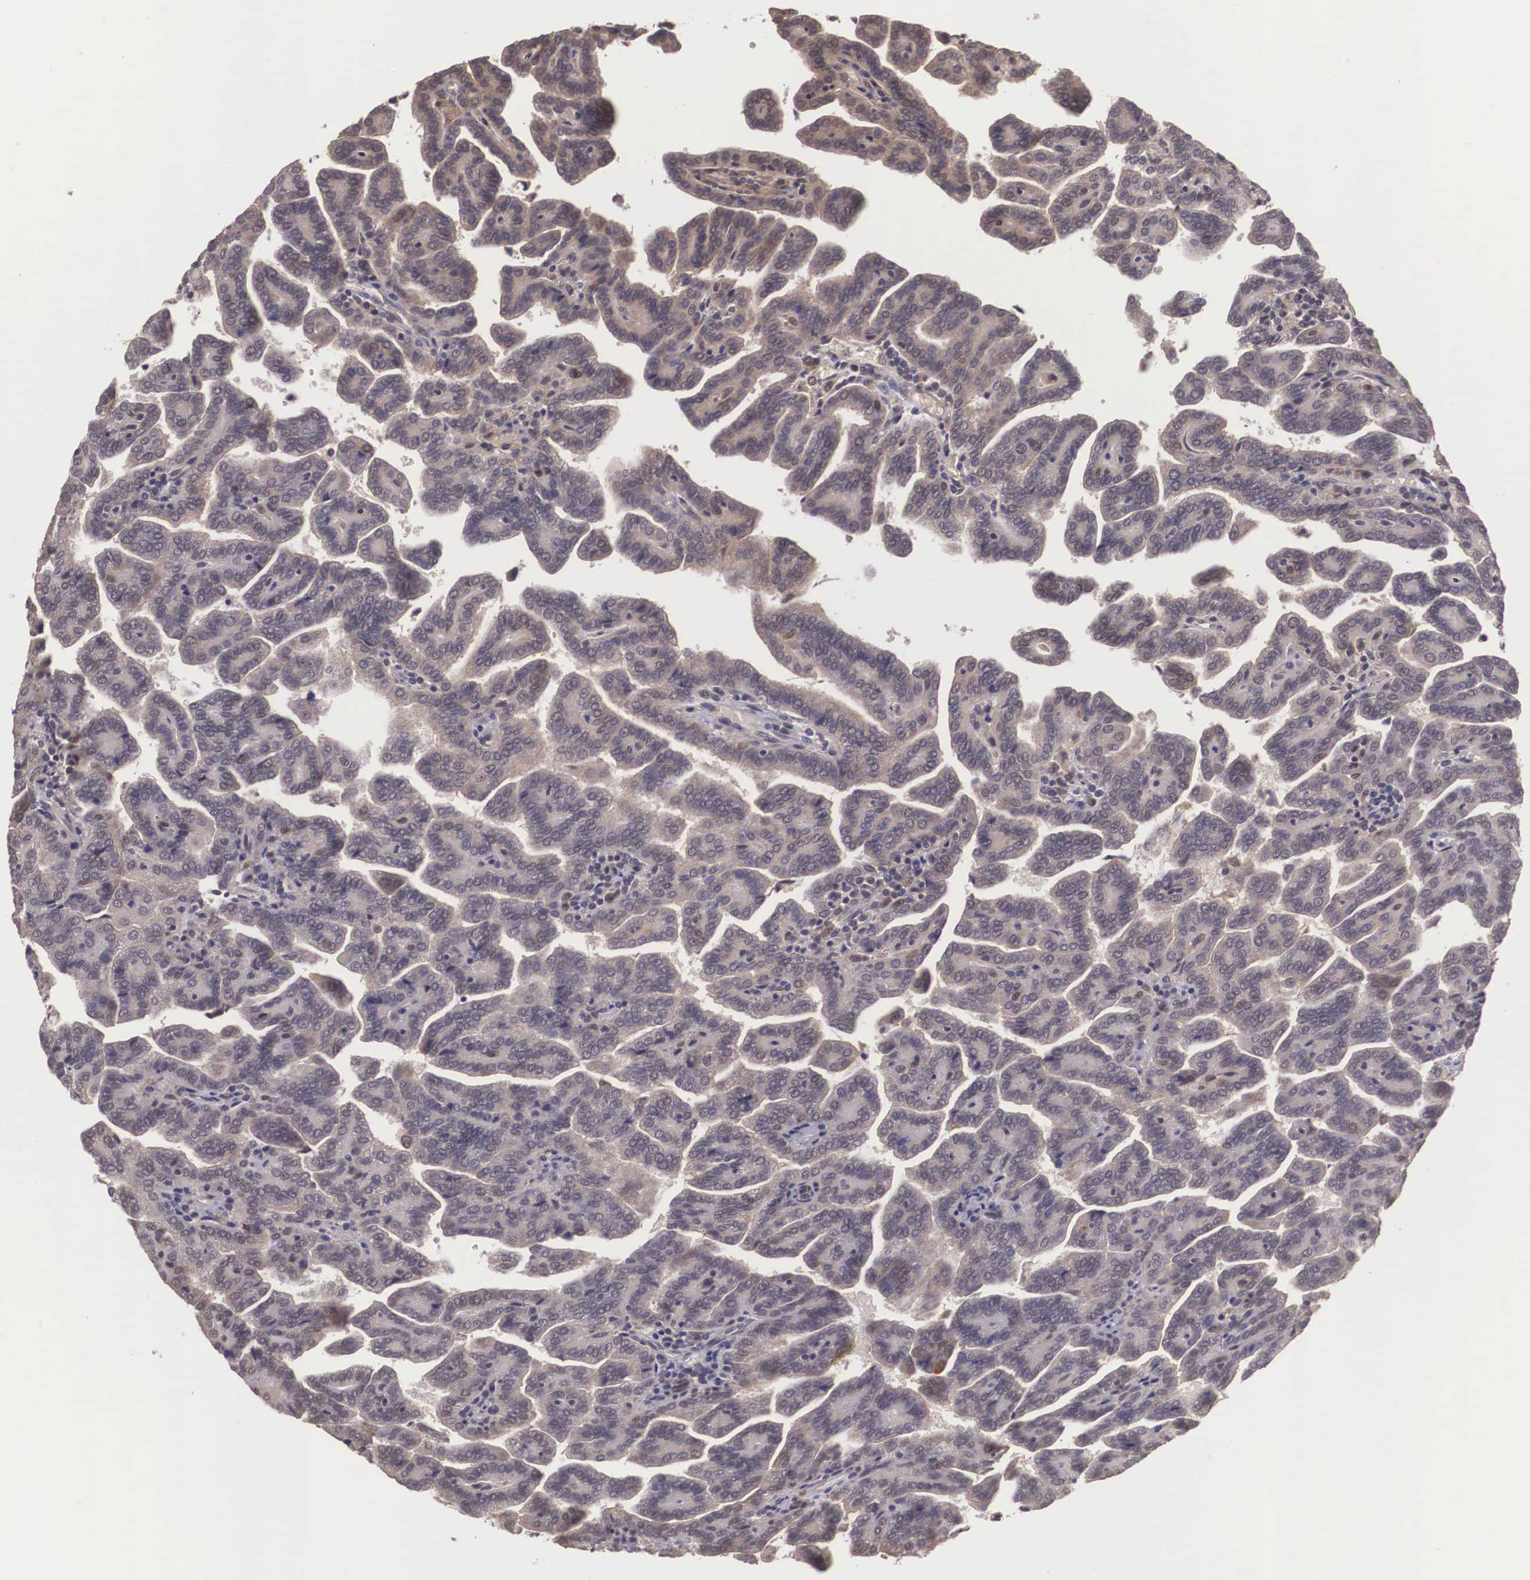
{"staining": {"intensity": "weak", "quantity": ">75%", "location": "cytoplasmic/membranous"}, "tissue": "renal cancer", "cell_type": "Tumor cells", "image_type": "cancer", "snomed": [{"axis": "morphology", "description": "Adenocarcinoma, NOS"}, {"axis": "topography", "description": "Kidney"}], "caption": "A photomicrograph showing weak cytoplasmic/membranous positivity in about >75% of tumor cells in renal adenocarcinoma, as visualized by brown immunohistochemical staining.", "gene": "VASH1", "patient": {"sex": "male", "age": 61}}